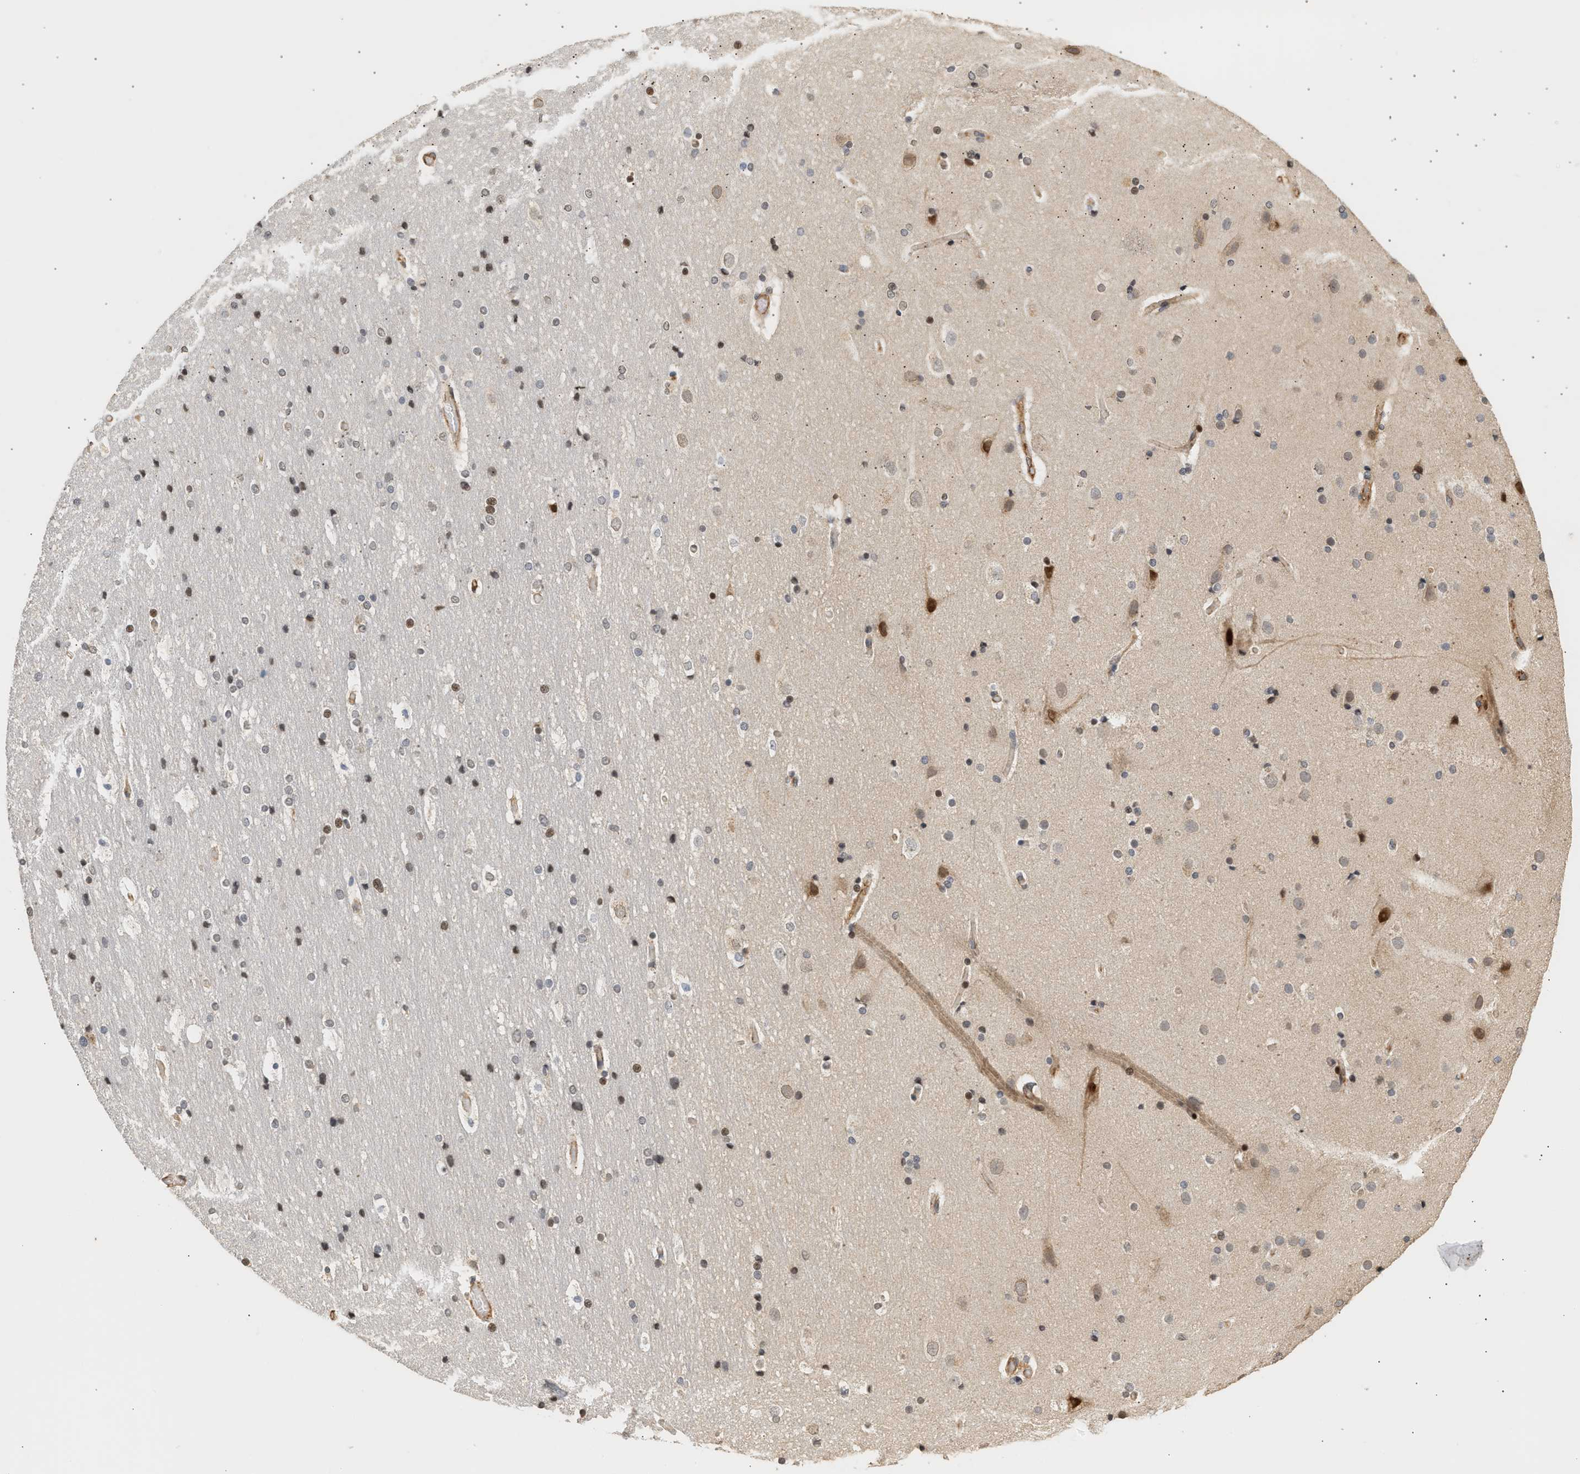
{"staining": {"intensity": "moderate", "quantity": "25%-75%", "location": "cytoplasmic/membranous"}, "tissue": "cerebral cortex", "cell_type": "Endothelial cells", "image_type": "normal", "snomed": [{"axis": "morphology", "description": "Normal tissue, NOS"}, {"axis": "topography", "description": "Cerebral cortex"}], "caption": "Immunohistochemical staining of normal cerebral cortex exhibits medium levels of moderate cytoplasmic/membranous staining in about 25%-75% of endothelial cells.", "gene": "PLXND1", "patient": {"sex": "male", "age": 57}}